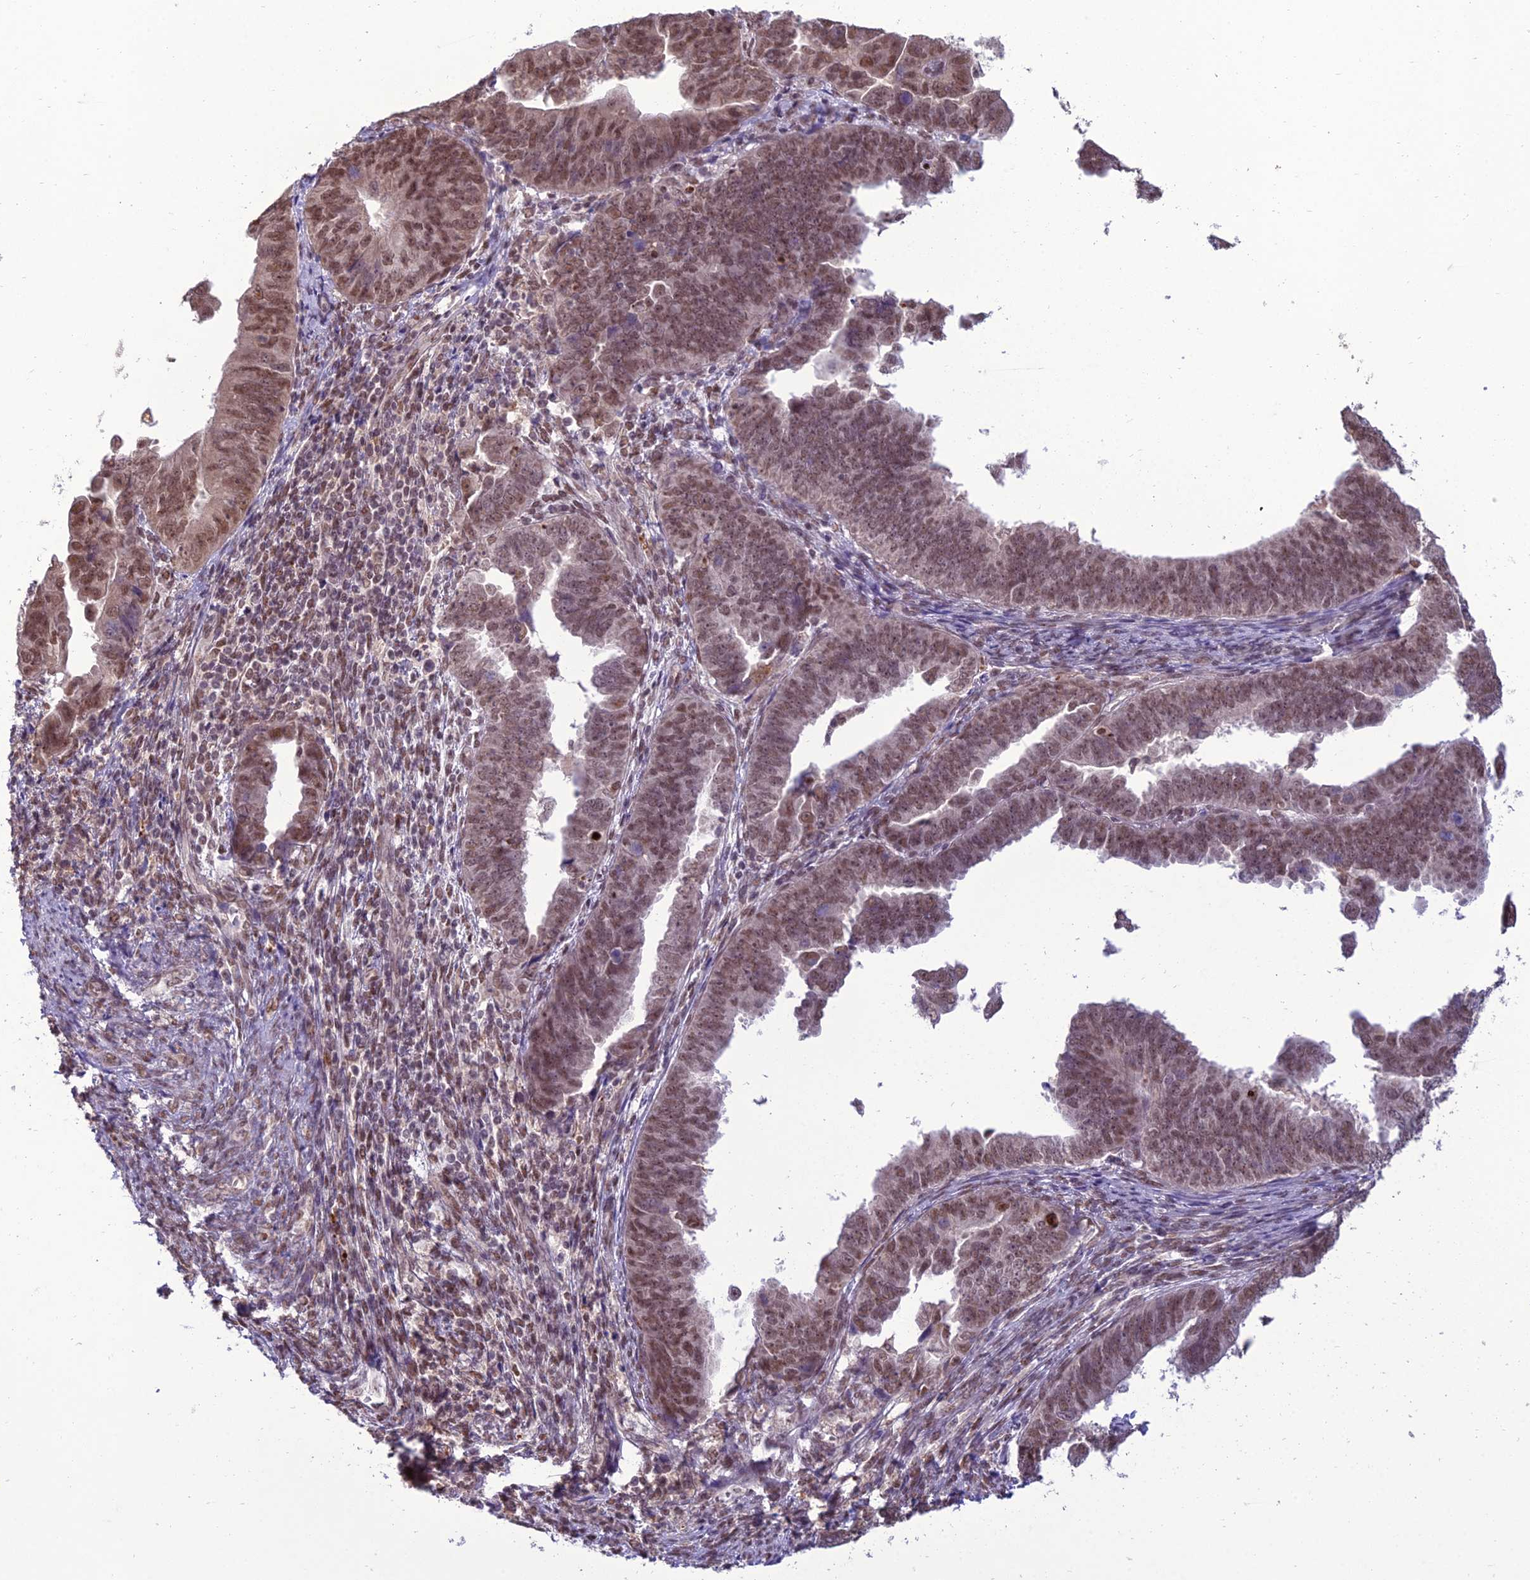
{"staining": {"intensity": "moderate", "quantity": ">75%", "location": "nuclear"}, "tissue": "endometrial cancer", "cell_type": "Tumor cells", "image_type": "cancer", "snomed": [{"axis": "morphology", "description": "Adenocarcinoma, NOS"}, {"axis": "topography", "description": "Endometrium"}], "caption": "A brown stain highlights moderate nuclear positivity of a protein in endometrial cancer (adenocarcinoma) tumor cells.", "gene": "RANBP3", "patient": {"sex": "female", "age": 75}}